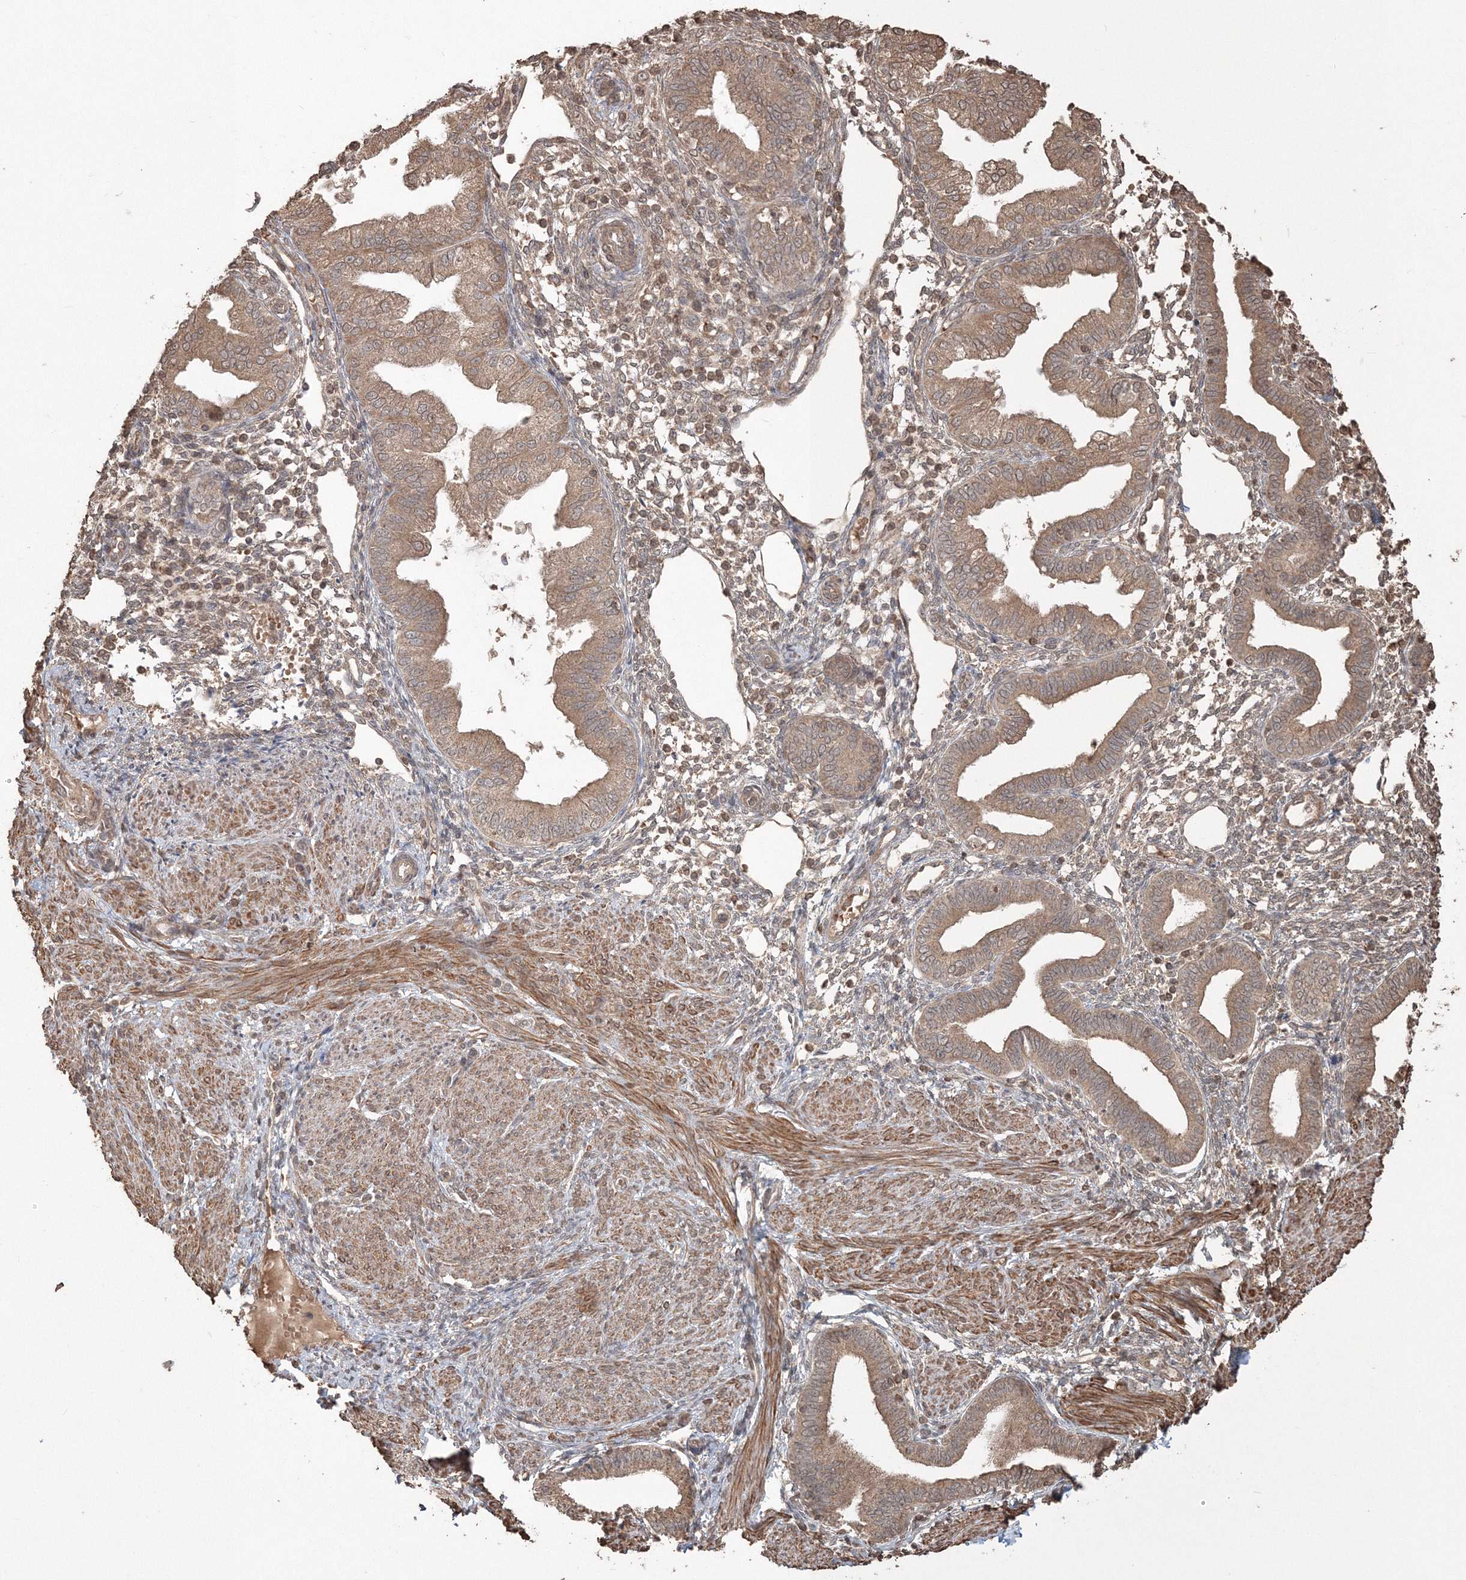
{"staining": {"intensity": "moderate", "quantity": "25%-75%", "location": "cytoplasmic/membranous"}, "tissue": "endometrium", "cell_type": "Cells in endometrial stroma", "image_type": "normal", "snomed": [{"axis": "morphology", "description": "Normal tissue, NOS"}, {"axis": "topography", "description": "Endometrium"}], "caption": "Immunohistochemistry image of unremarkable endometrium stained for a protein (brown), which shows medium levels of moderate cytoplasmic/membranous positivity in approximately 25%-75% of cells in endometrial stroma.", "gene": "CCDC122", "patient": {"sex": "female", "age": 53}}